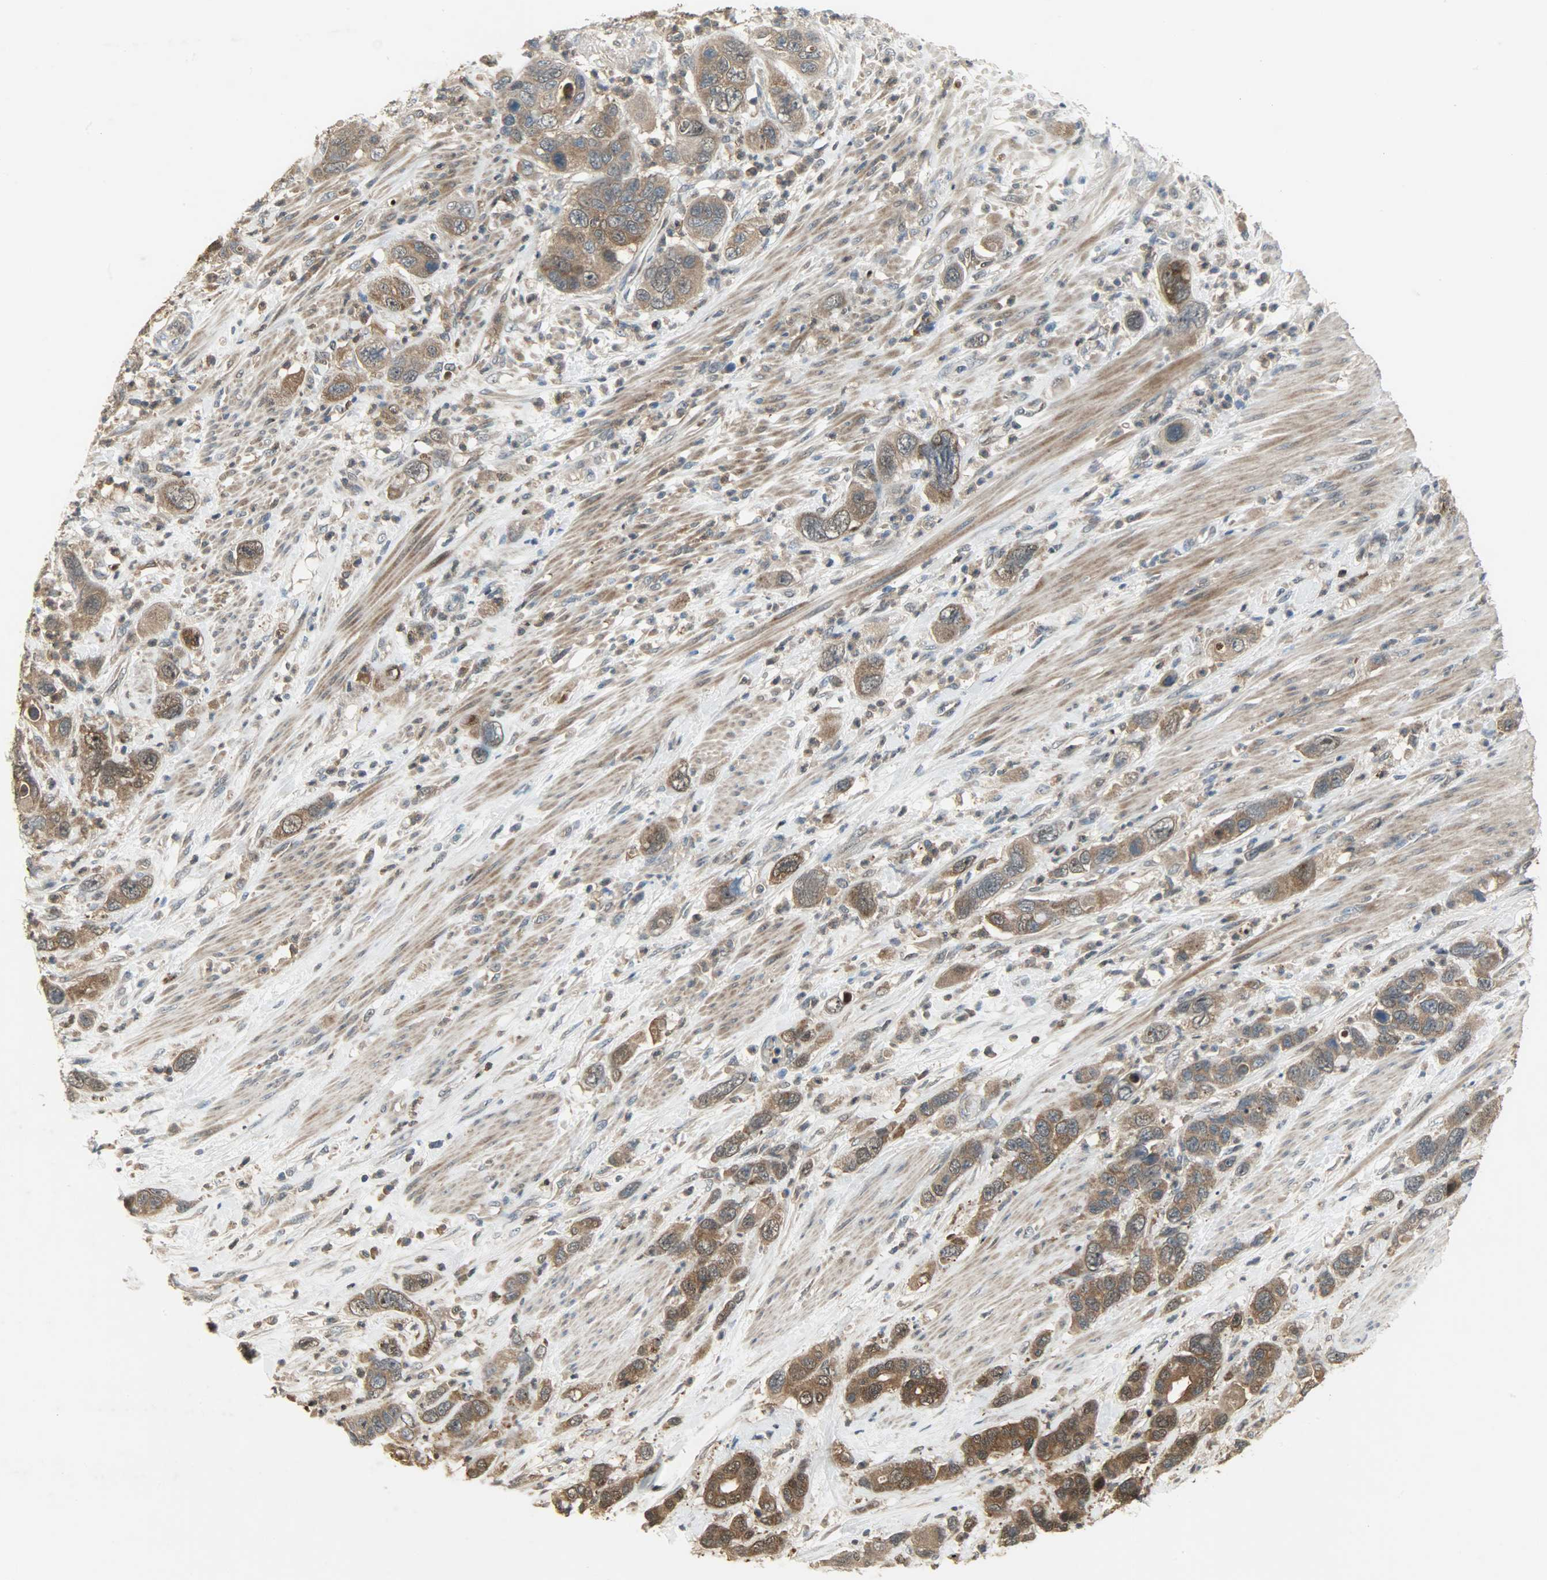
{"staining": {"intensity": "strong", "quantity": ">75%", "location": "cytoplasmic/membranous,nuclear"}, "tissue": "pancreatic cancer", "cell_type": "Tumor cells", "image_type": "cancer", "snomed": [{"axis": "morphology", "description": "Adenocarcinoma, NOS"}, {"axis": "topography", "description": "Pancreas"}], "caption": "Tumor cells demonstrate strong cytoplasmic/membranous and nuclear positivity in about >75% of cells in adenocarcinoma (pancreatic). (Brightfield microscopy of DAB IHC at high magnification).", "gene": "AMT", "patient": {"sex": "female", "age": 71}}